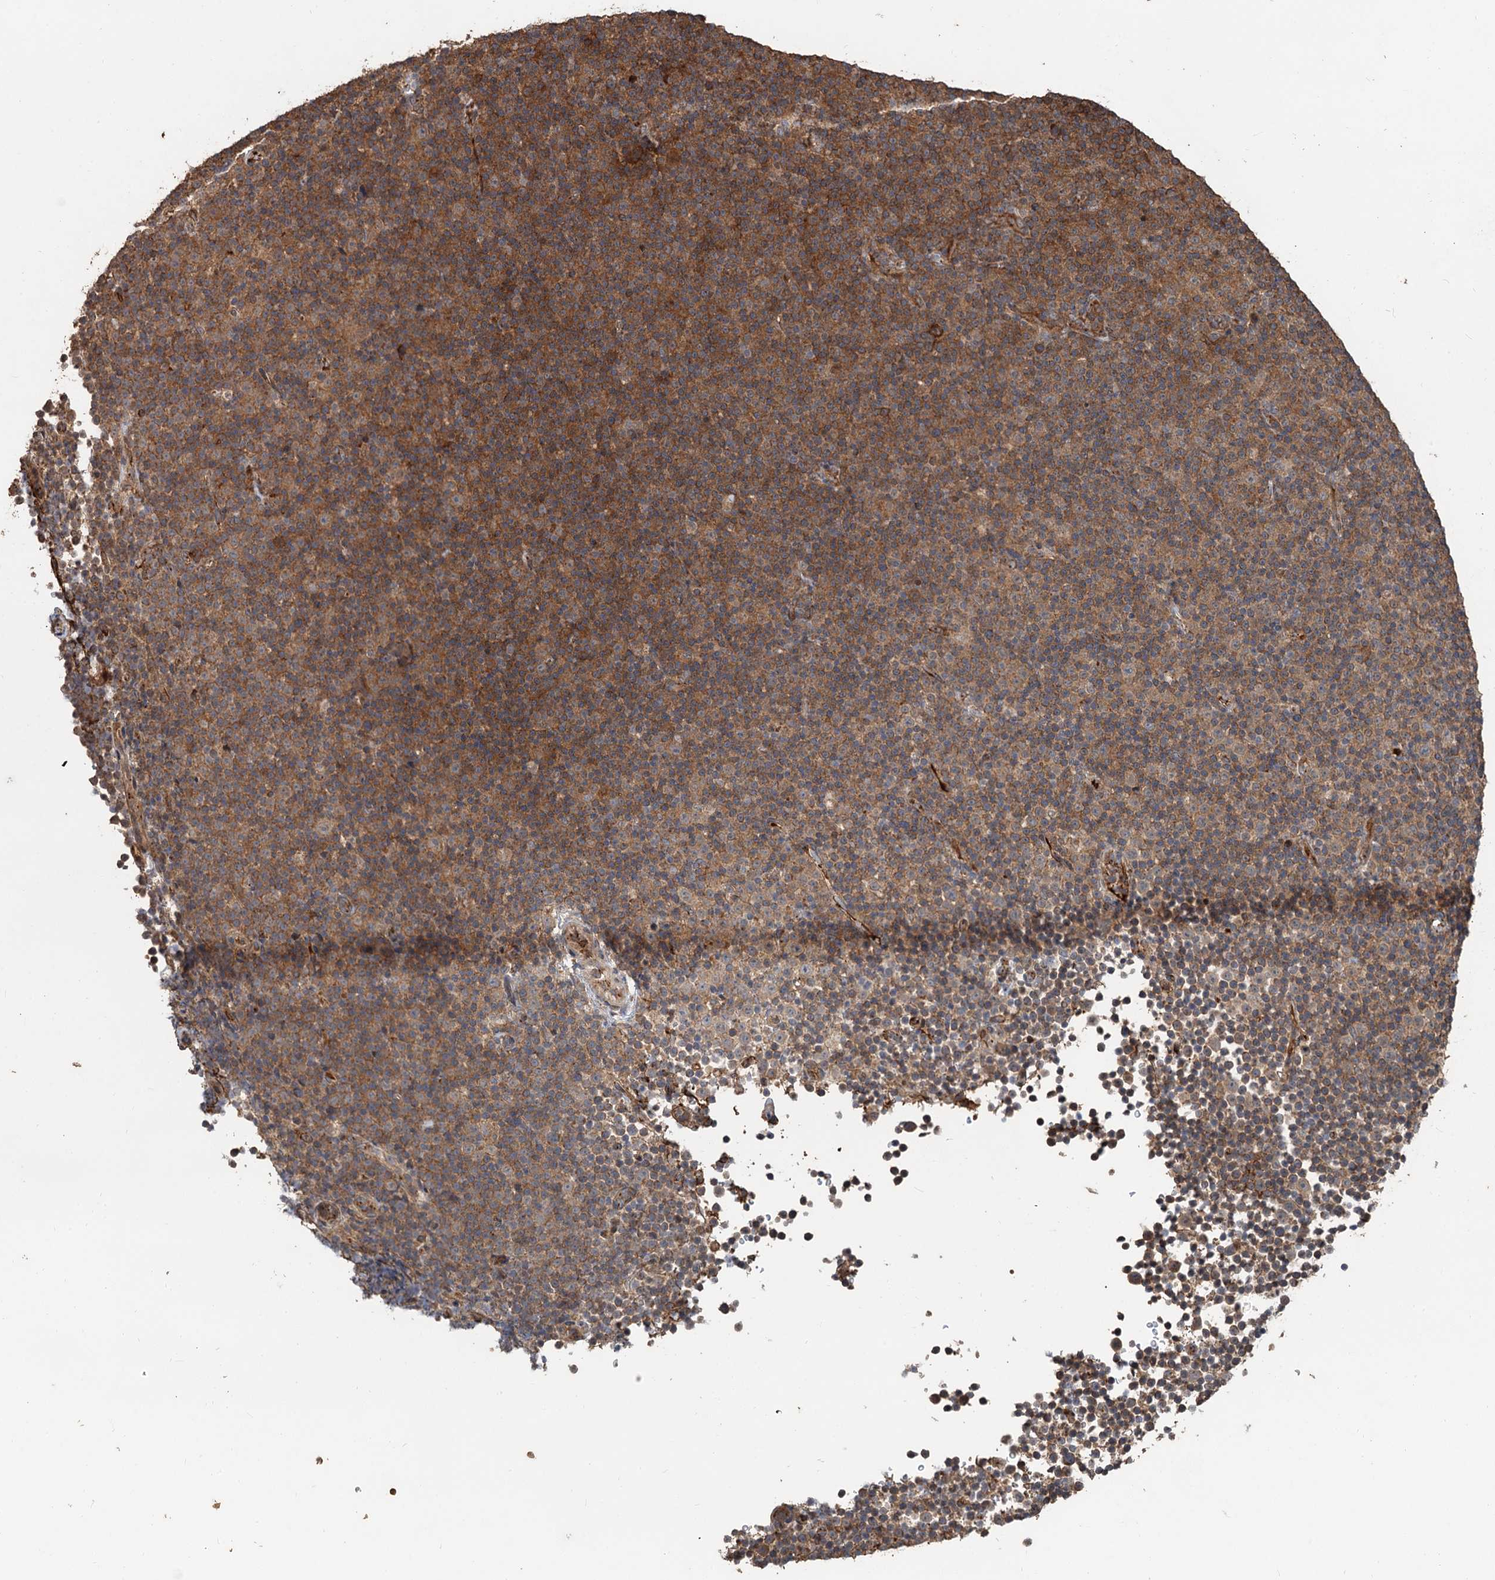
{"staining": {"intensity": "moderate", "quantity": ">75%", "location": "cytoplasmic/membranous"}, "tissue": "lymphoma", "cell_type": "Tumor cells", "image_type": "cancer", "snomed": [{"axis": "morphology", "description": "Malignant lymphoma, non-Hodgkin's type, Low grade"}, {"axis": "topography", "description": "Lymph node"}], "caption": "Immunohistochemical staining of human malignant lymphoma, non-Hodgkin's type (low-grade) demonstrates moderate cytoplasmic/membranous protein expression in approximately >75% of tumor cells. The staining was performed using DAB (3,3'-diaminobenzidine) to visualize the protein expression in brown, while the nuclei were stained in blue with hematoxylin (Magnification: 20x).", "gene": "DEXI", "patient": {"sex": "female", "age": 67}}